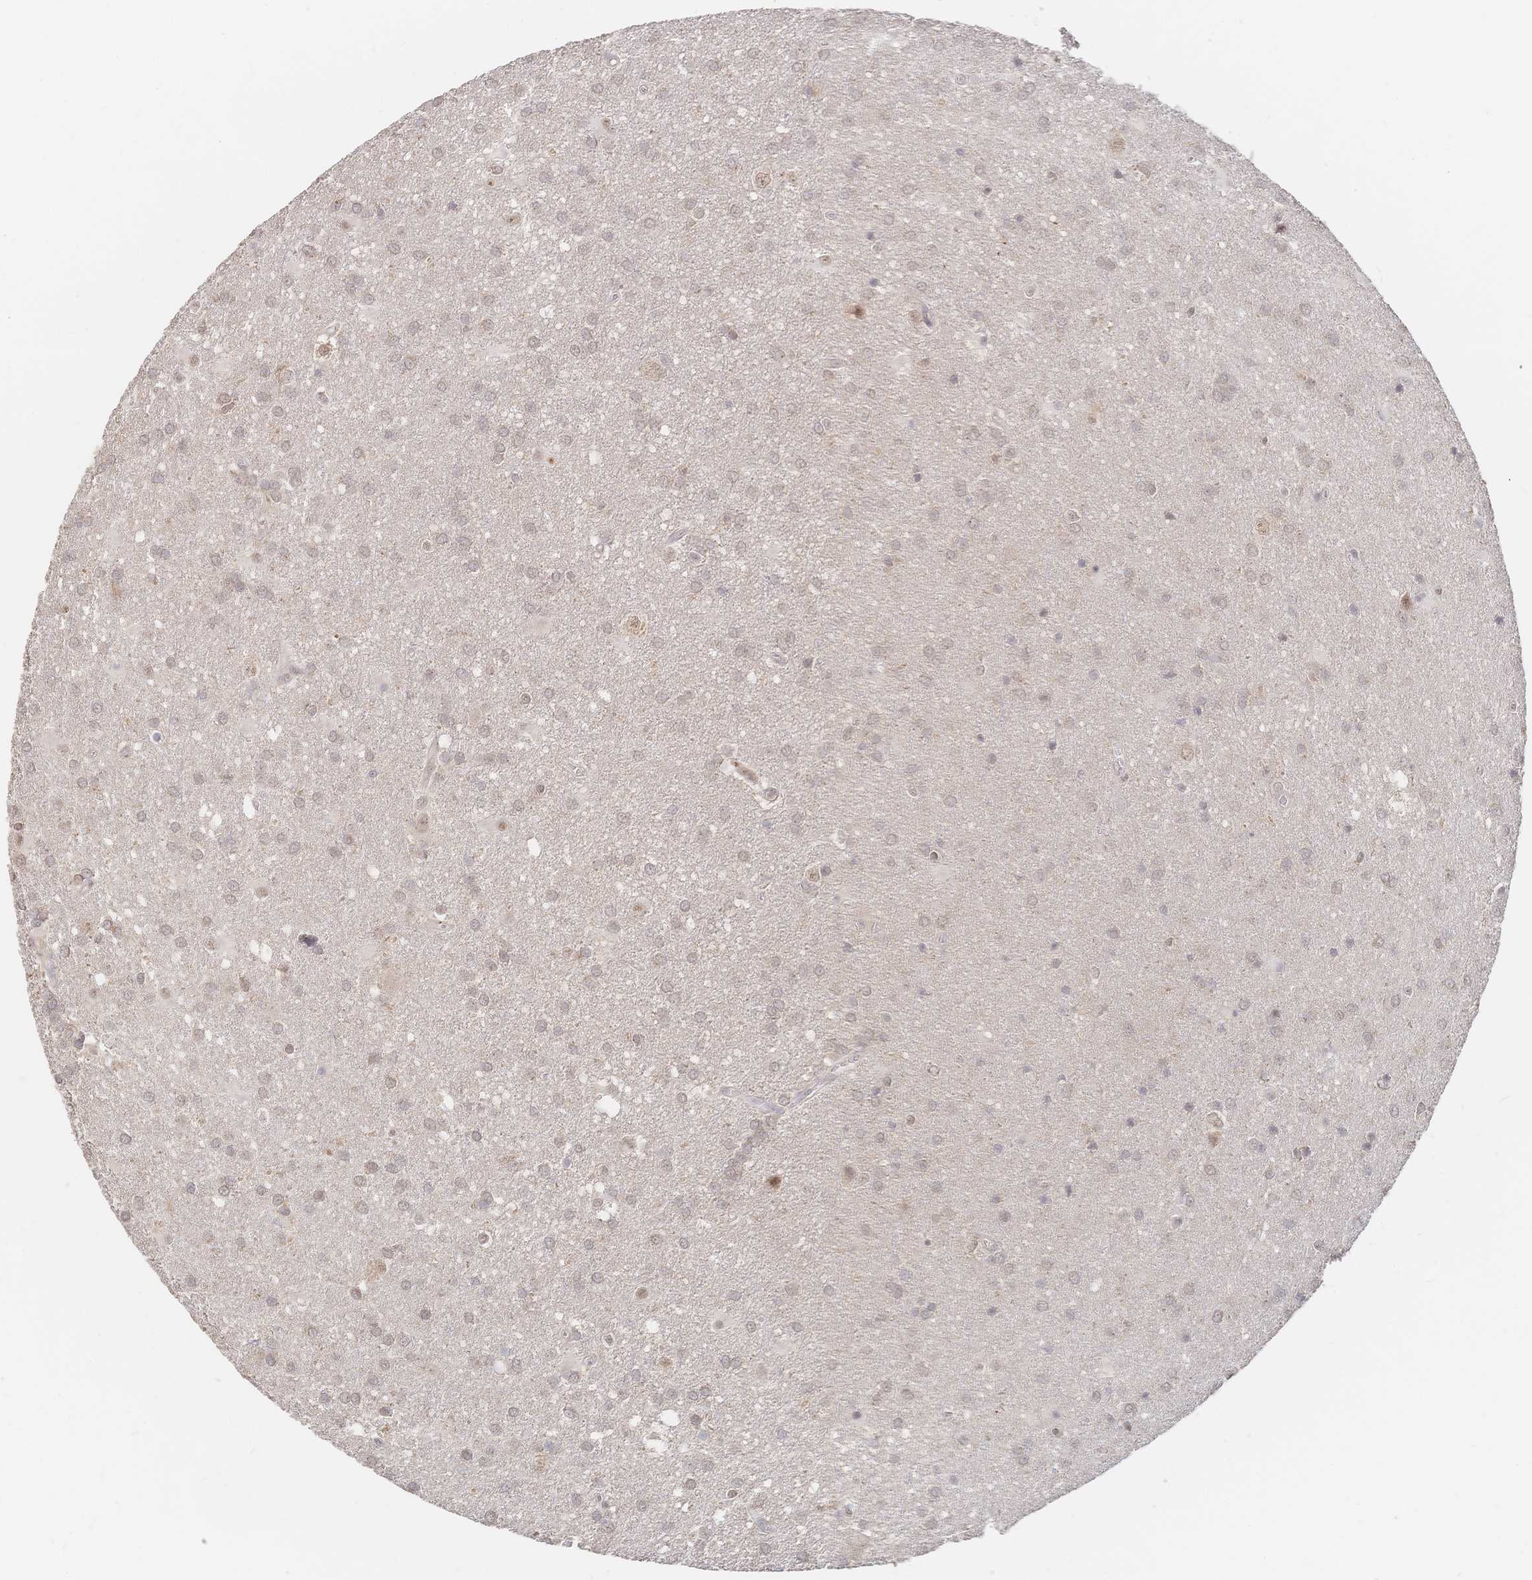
{"staining": {"intensity": "weak", "quantity": "25%-75%", "location": "nuclear"}, "tissue": "glioma", "cell_type": "Tumor cells", "image_type": "cancer", "snomed": [{"axis": "morphology", "description": "Glioma, malignant, Low grade"}, {"axis": "topography", "description": "Brain"}], "caption": "The image reveals staining of malignant low-grade glioma, revealing weak nuclear protein positivity (brown color) within tumor cells. Nuclei are stained in blue.", "gene": "LRP5", "patient": {"sex": "male", "age": 66}}